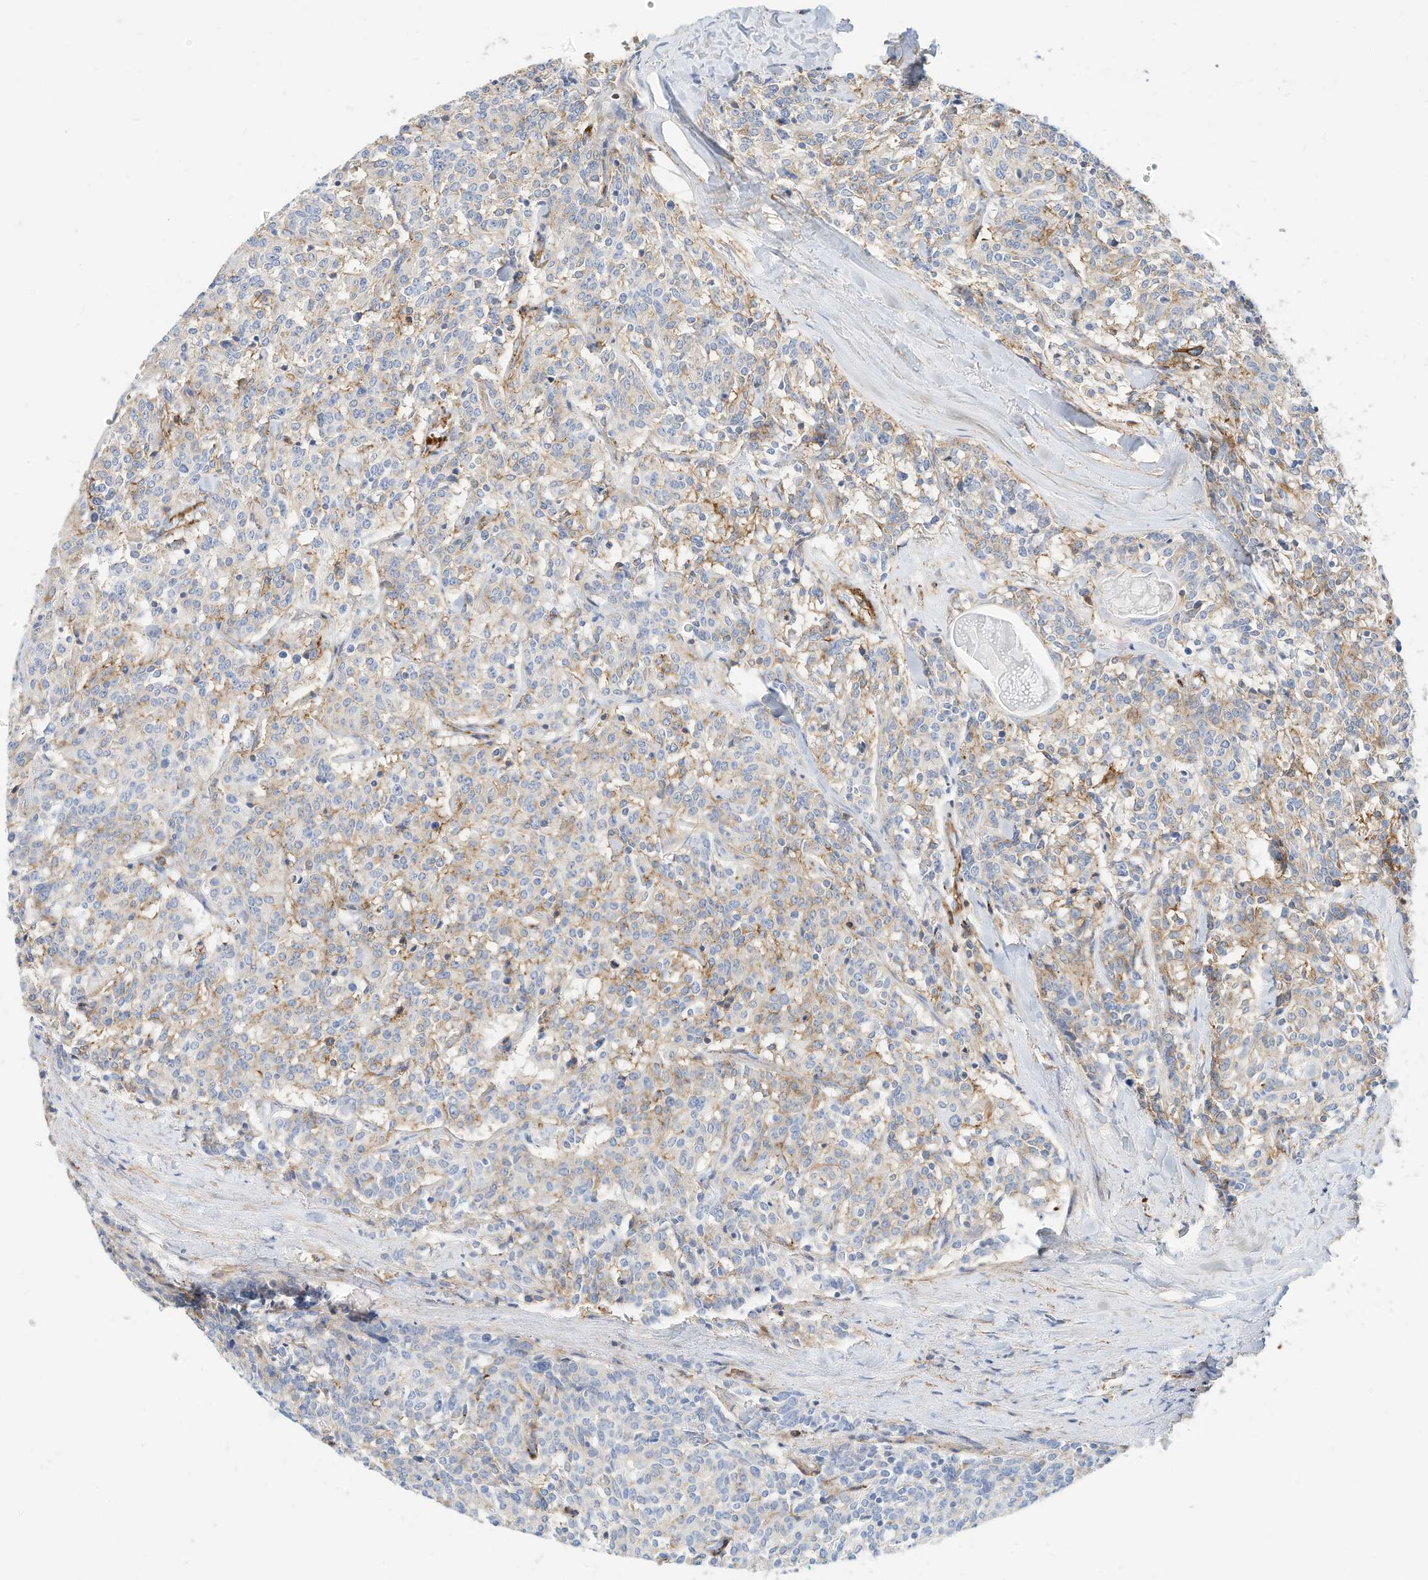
{"staining": {"intensity": "weak", "quantity": "<25%", "location": "cytoplasmic/membranous"}, "tissue": "carcinoid", "cell_type": "Tumor cells", "image_type": "cancer", "snomed": [{"axis": "morphology", "description": "Carcinoid, malignant, NOS"}, {"axis": "topography", "description": "Lung"}], "caption": "Immunohistochemistry (IHC) histopathology image of carcinoid stained for a protein (brown), which demonstrates no expression in tumor cells. (DAB immunohistochemistry (IHC), high magnification).", "gene": "TXNDC9", "patient": {"sex": "female", "age": 46}}